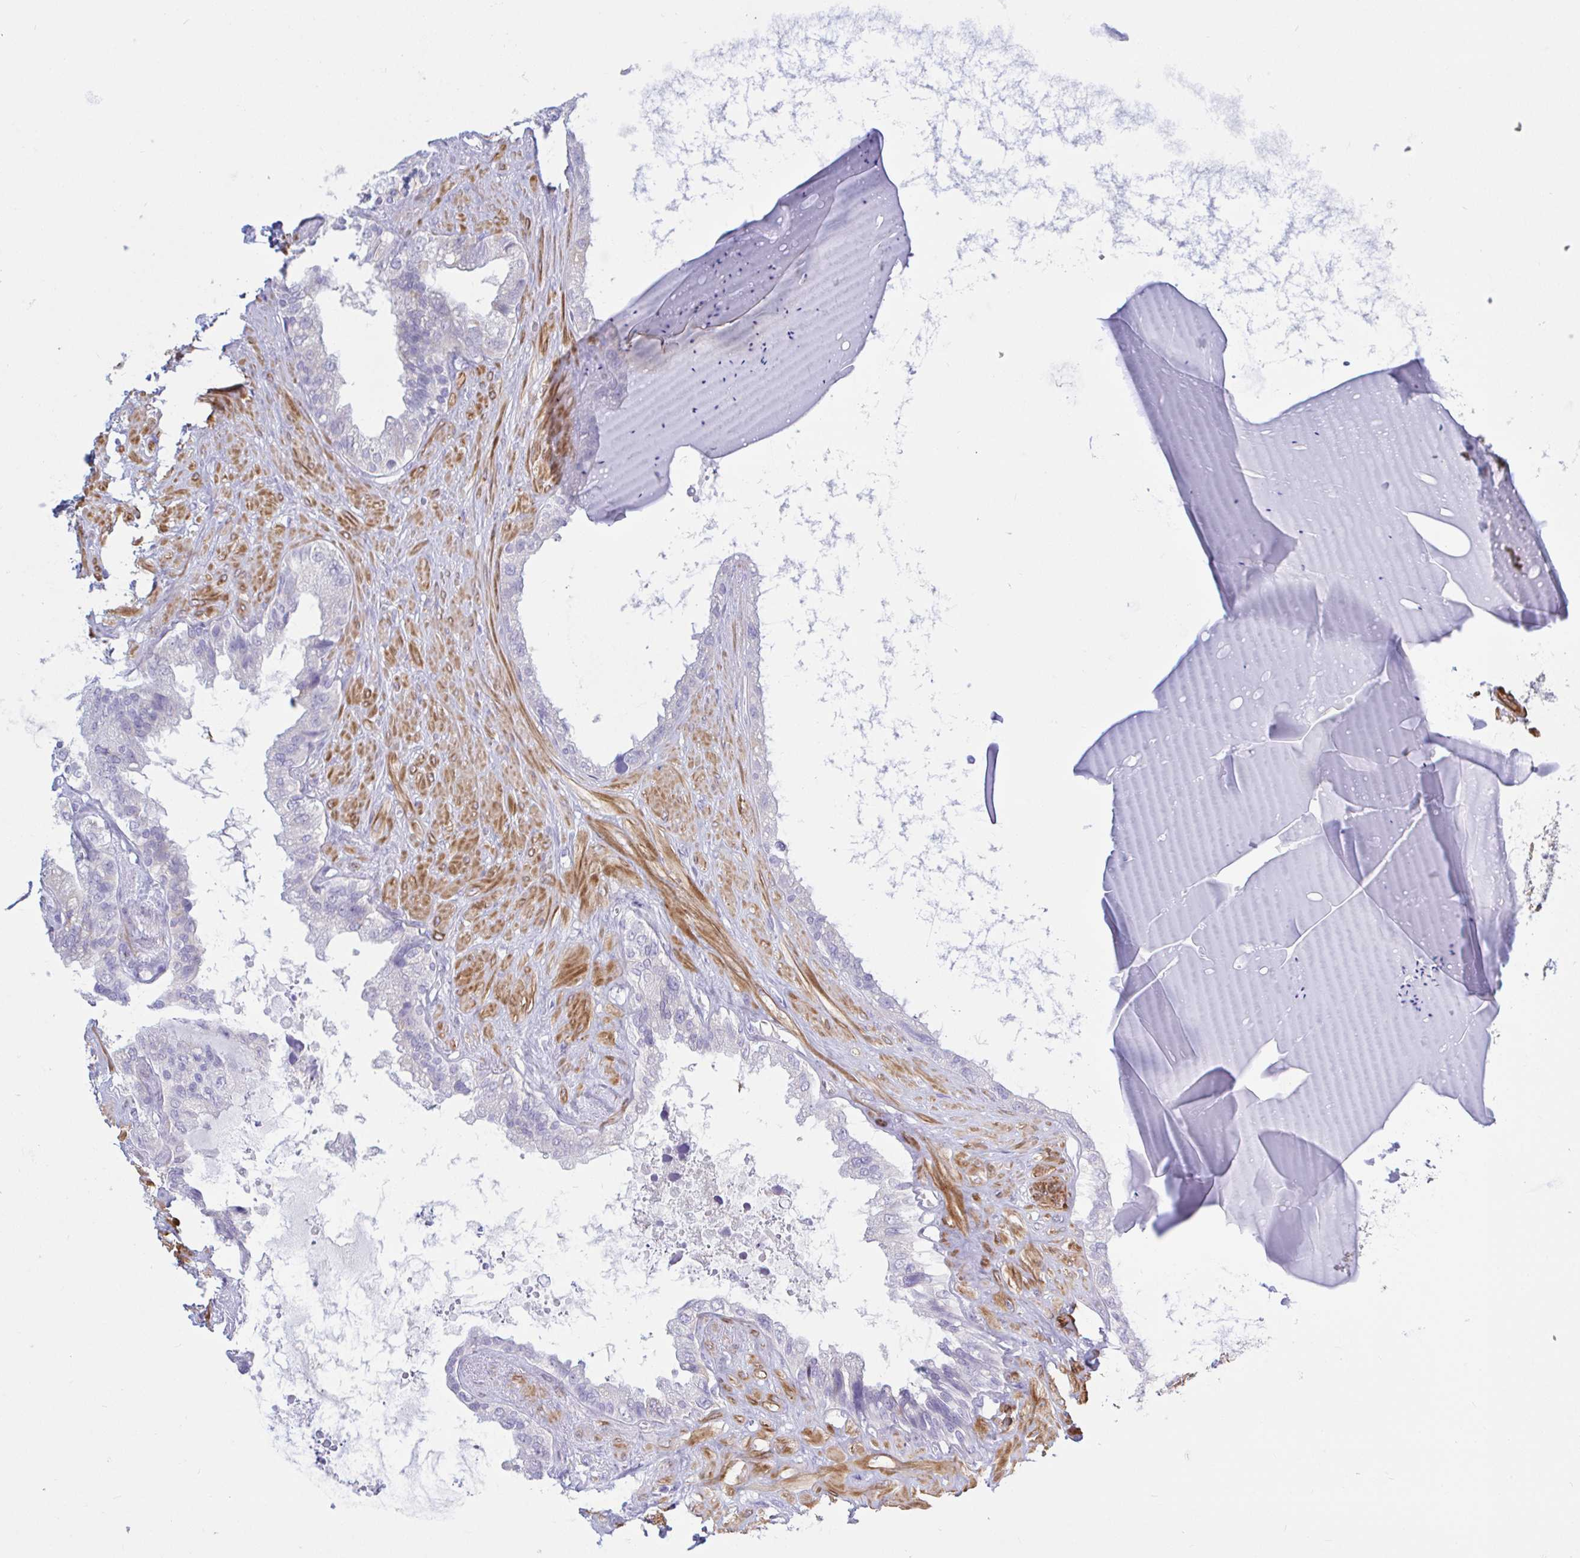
{"staining": {"intensity": "negative", "quantity": "none", "location": "none"}, "tissue": "seminal vesicle", "cell_type": "Glandular cells", "image_type": "normal", "snomed": [{"axis": "morphology", "description": "Normal tissue, NOS"}, {"axis": "topography", "description": "Seminal veicle"}, {"axis": "topography", "description": "Peripheral nerve tissue"}], "caption": "The histopathology image reveals no significant expression in glandular cells of seminal vesicle.", "gene": "ENSG00000271254", "patient": {"sex": "male", "age": 76}}